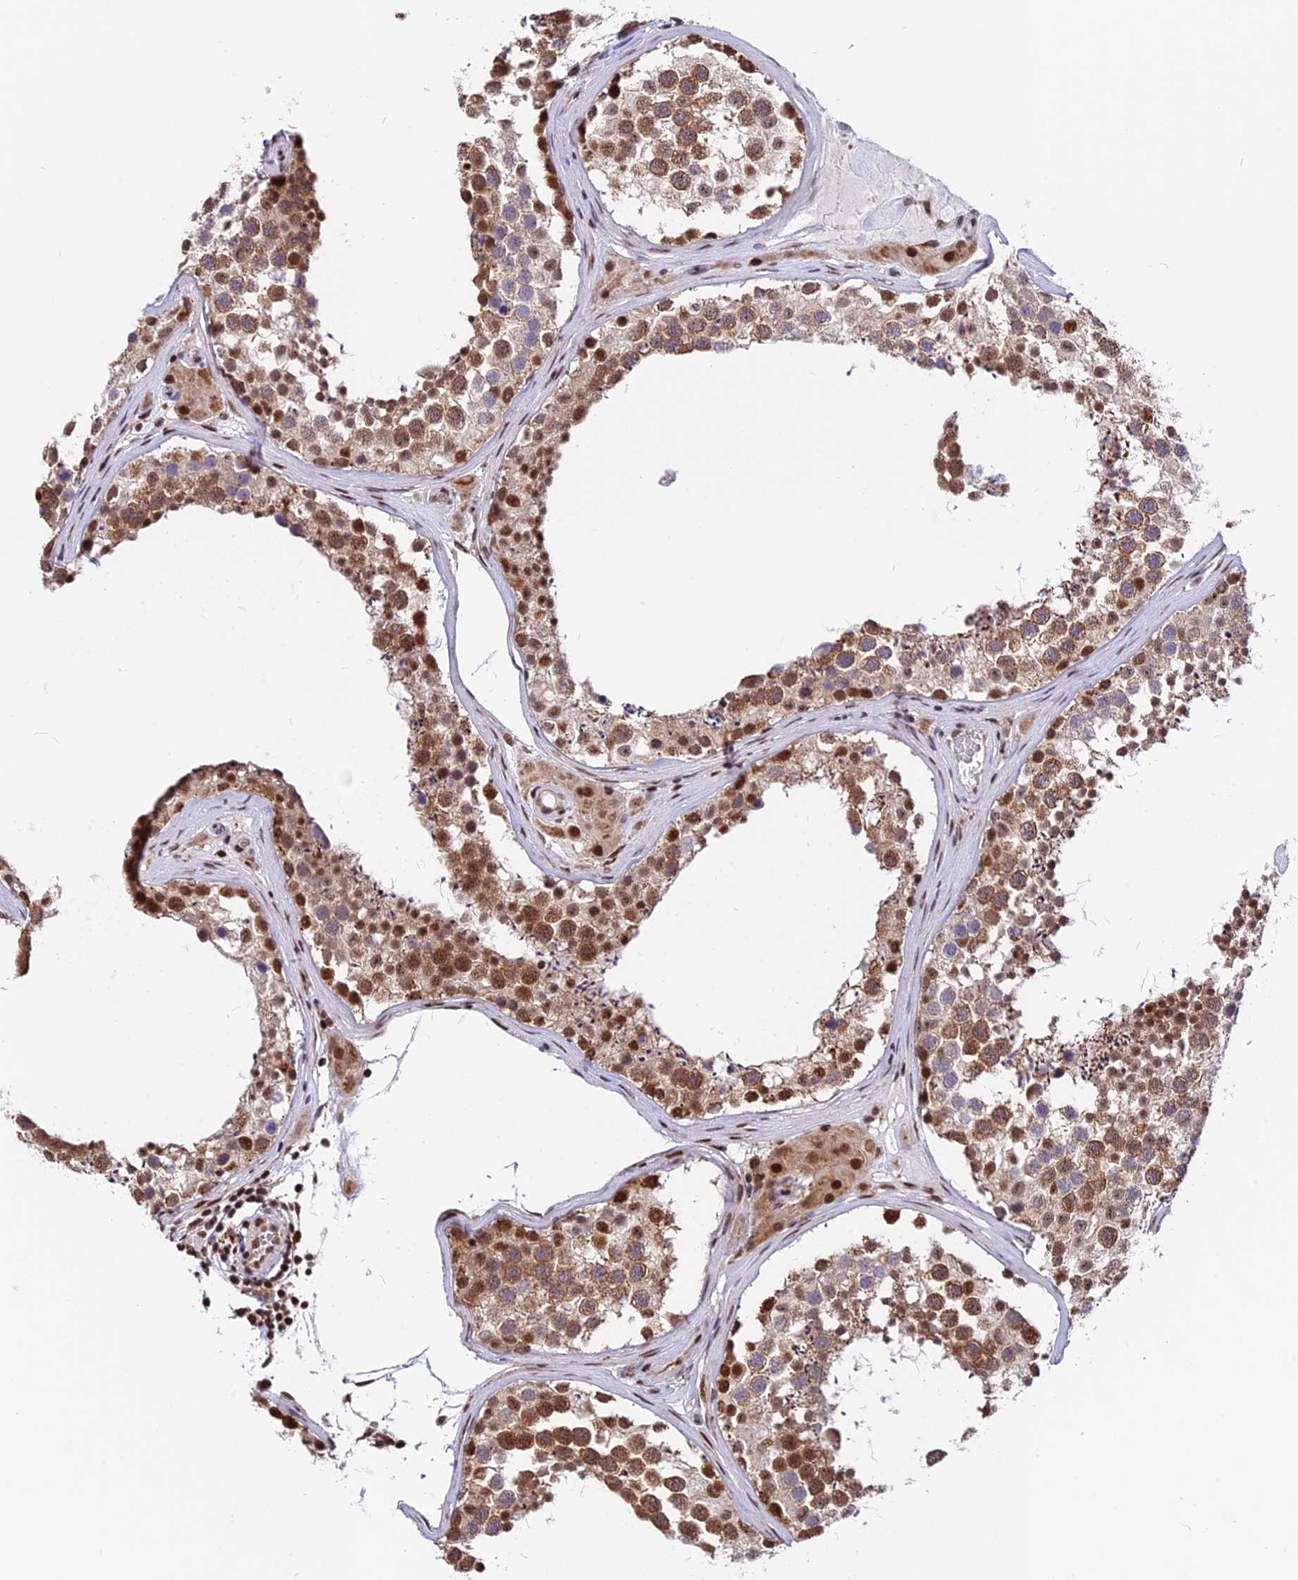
{"staining": {"intensity": "moderate", "quantity": ">75%", "location": "cytoplasmic/membranous,nuclear"}, "tissue": "testis", "cell_type": "Cells in seminiferous ducts", "image_type": "normal", "snomed": [{"axis": "morphology", "description": "Normal tissue, NOS"}, {"axis": "topography", "description": "Testis"}], "caption": "High-magnification brightfield microscopy of unremarkable testis stained with DAB (brown) and counterstained with hematoxylin (blue). cells in seminiferous ducts exhibit moderate cytoplasmic/membranous,nuclear positivity is identified in about>75% of cells.", "gene": "FAM174C", "patient": {"sex": "male", "age": 46}}